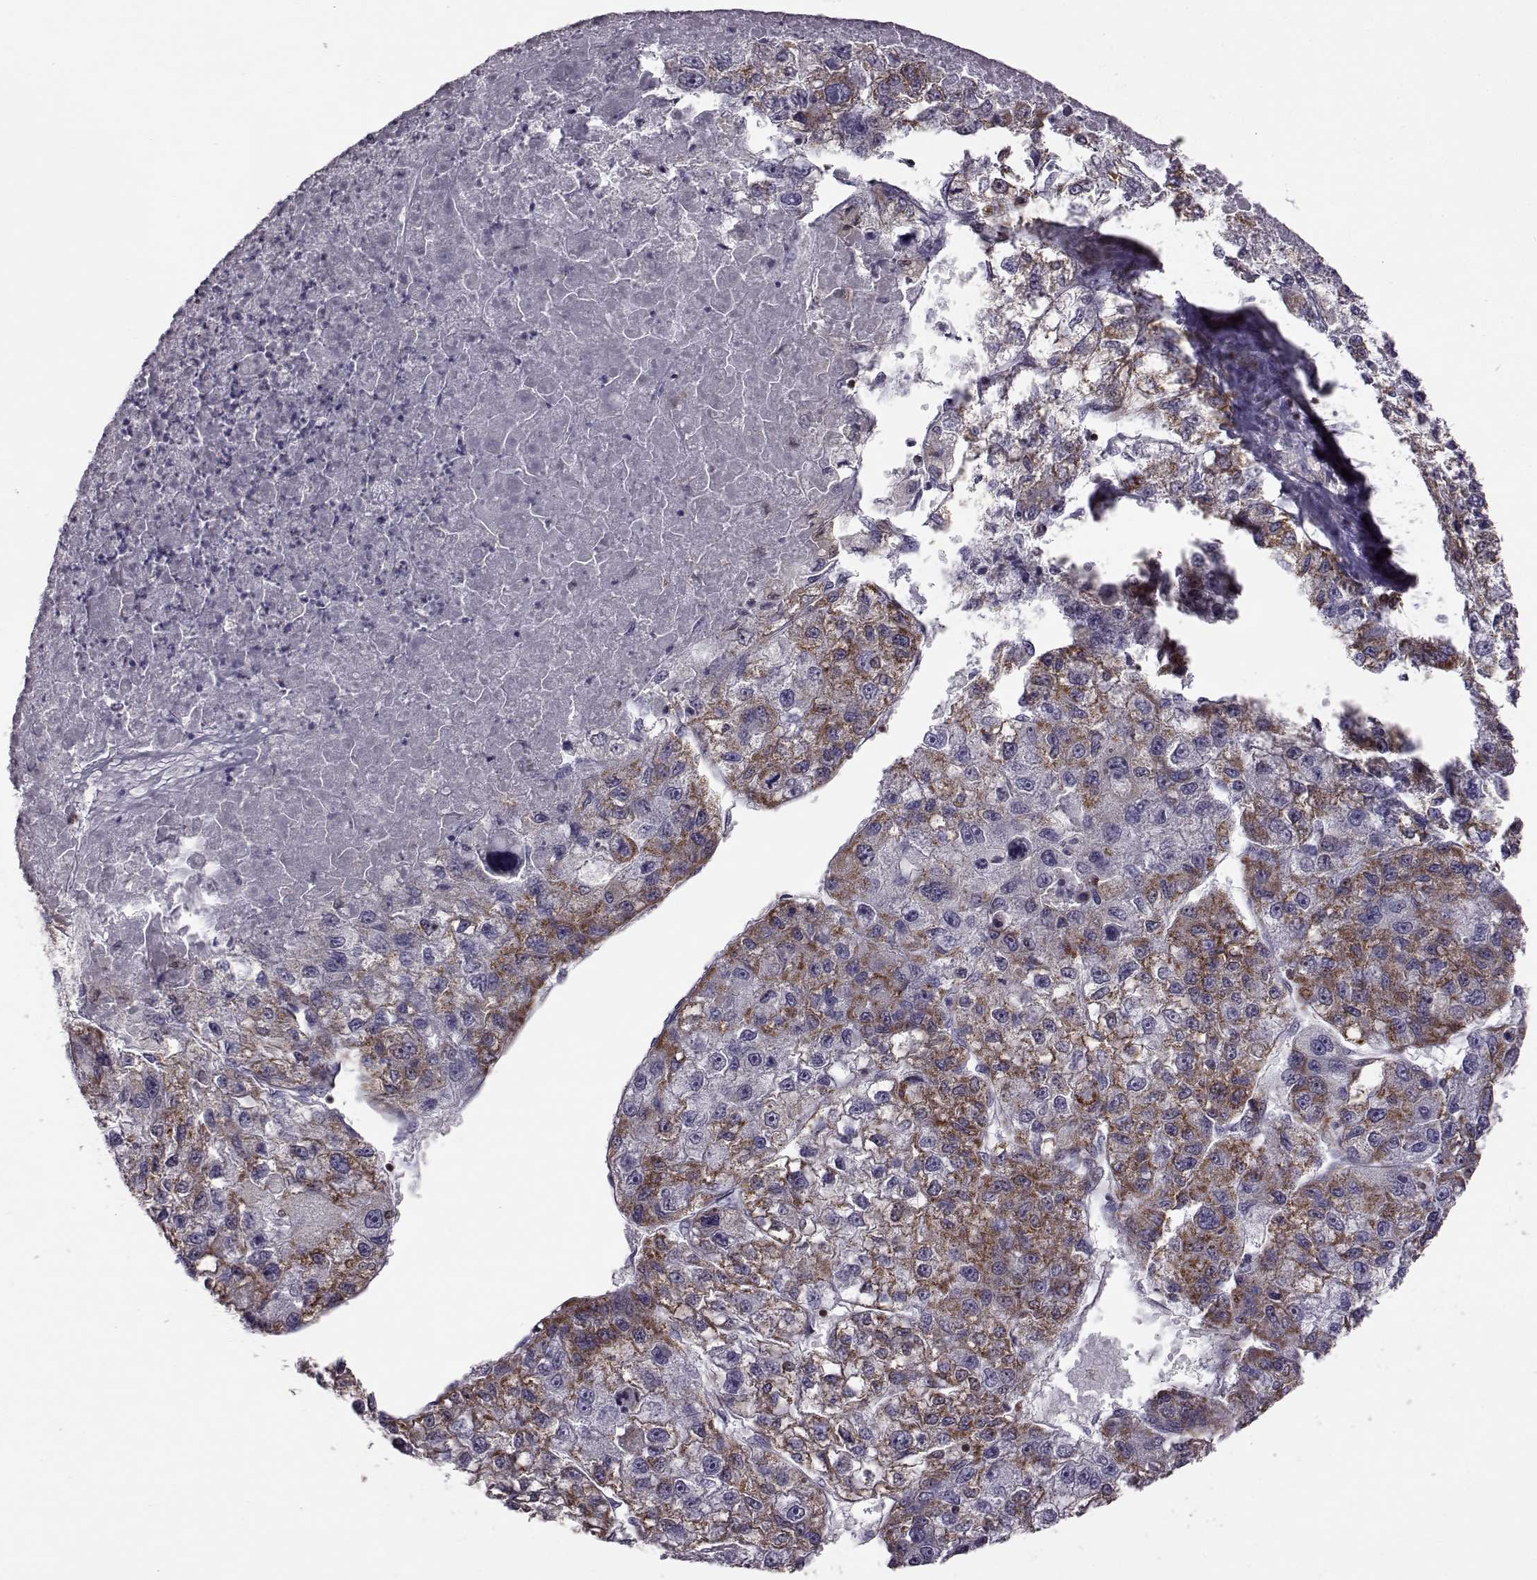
{"staining": {"intensity": "strong", "quantity": "25%-75%", "location": "cytoplasmic/membranous"}, "tissue": "liver cancer", "cell_type": "Tumor cells", "image_type": "cancer", "snomed": [{"axis": "morphology", "description": "Carcinoma, Hepatocellular, NOS"}, {"axis": "topography", "description": "Liver"}], "caption": "Protein staining by IHC exhibits strong cytoplasmic/membranous staining in approximately 25%-75% of tumor cells in liver cancer (hepatocellular carcinoma).", "gene": "DOK2", "patient": {"sex": "male", "age": 56}}